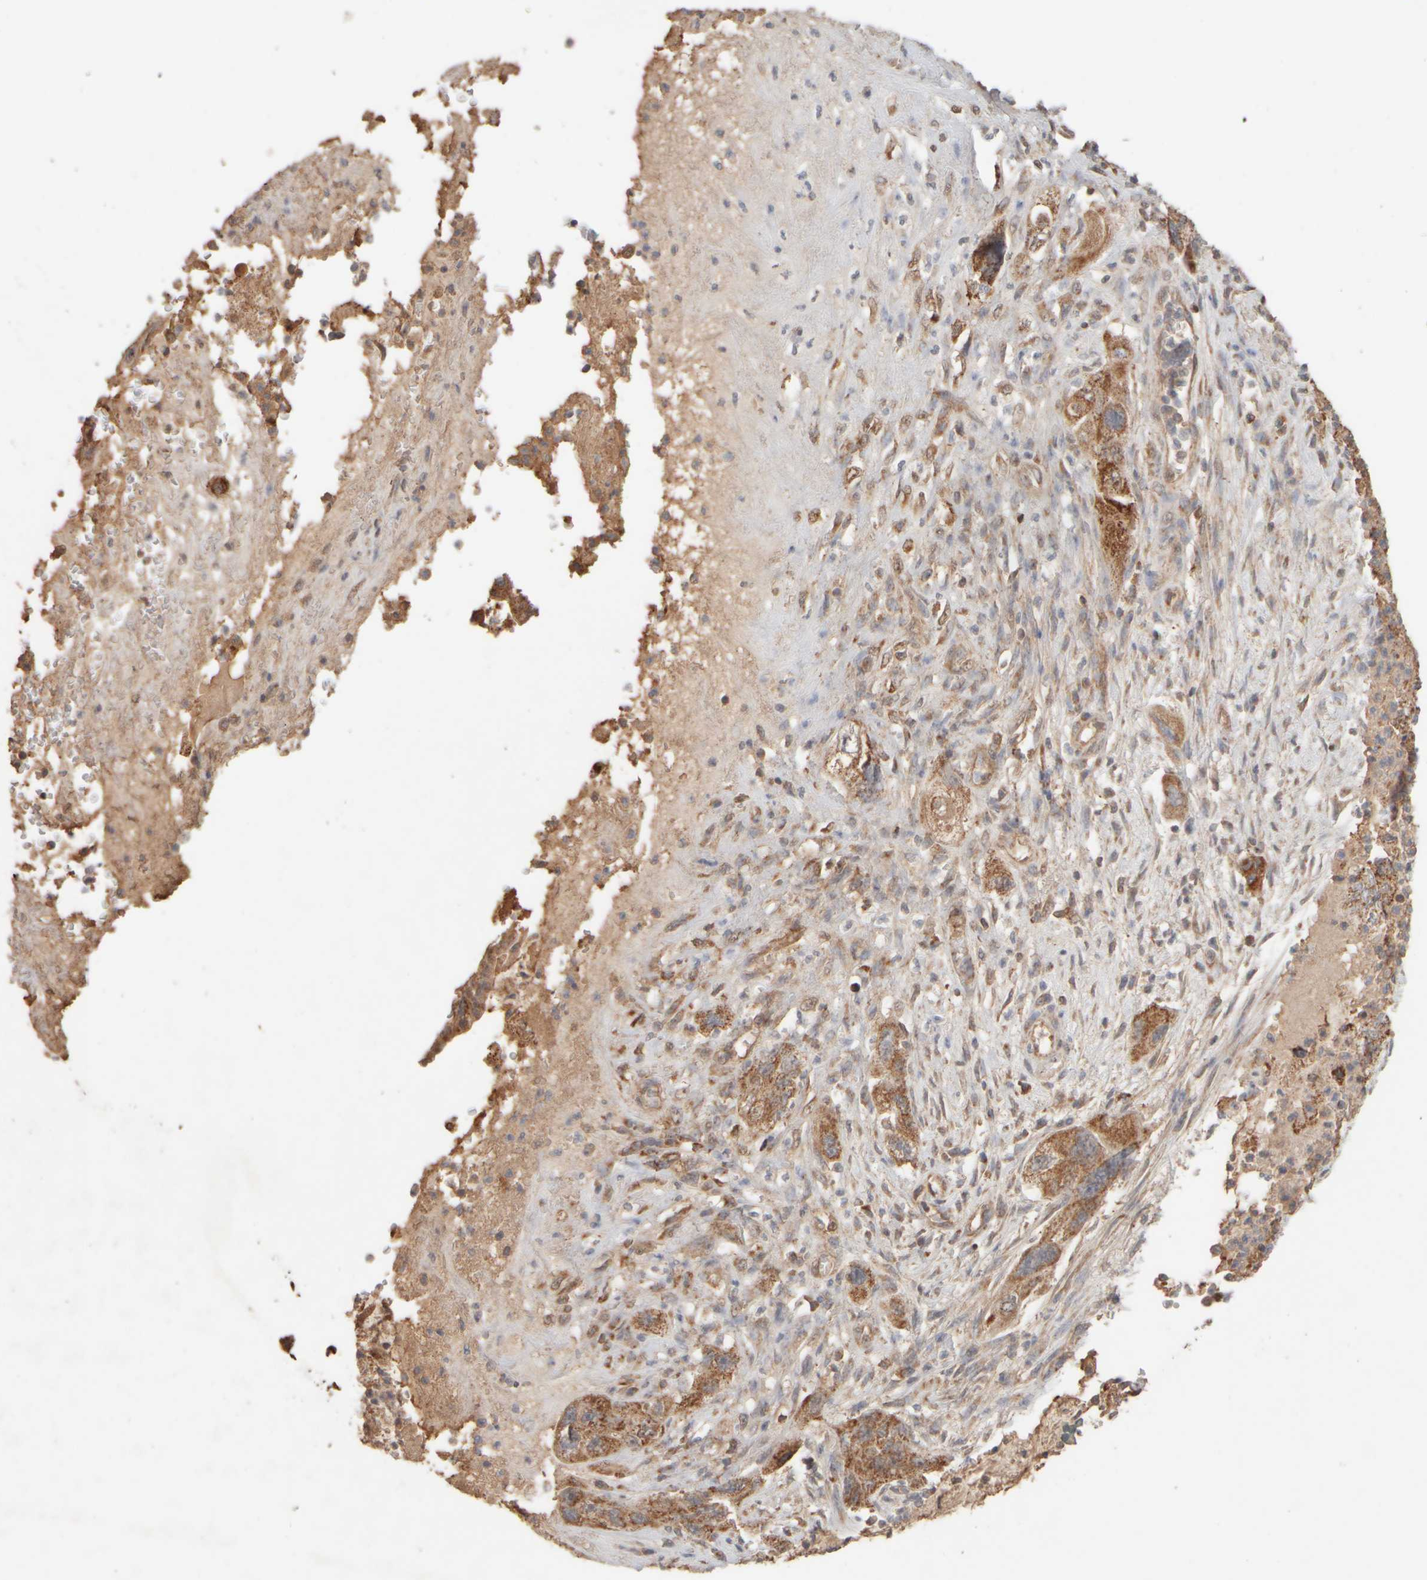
{"staining": {"intensity": "strong", "quantity": ">75%", "location": "cytoplasmic/membranous"}, "tissue": "pancreatic cancer", "cell_type": "Tumor cells", "image_type": "cancer", "snomed": [{"axis": "morphology", "description": "Adenocarcinoma, NOS"}, {"axis": "topography", "description": "Pancreas"}], "caption": "Pancreatic cancer (adenocarcinoma) stained with immunohistochemistry exhibits strong cytoplasmic/membranous staining in about >75% of tumor cells.", "gene": "EIF2B3", "patient": {"sex": "female", "age": 73}}